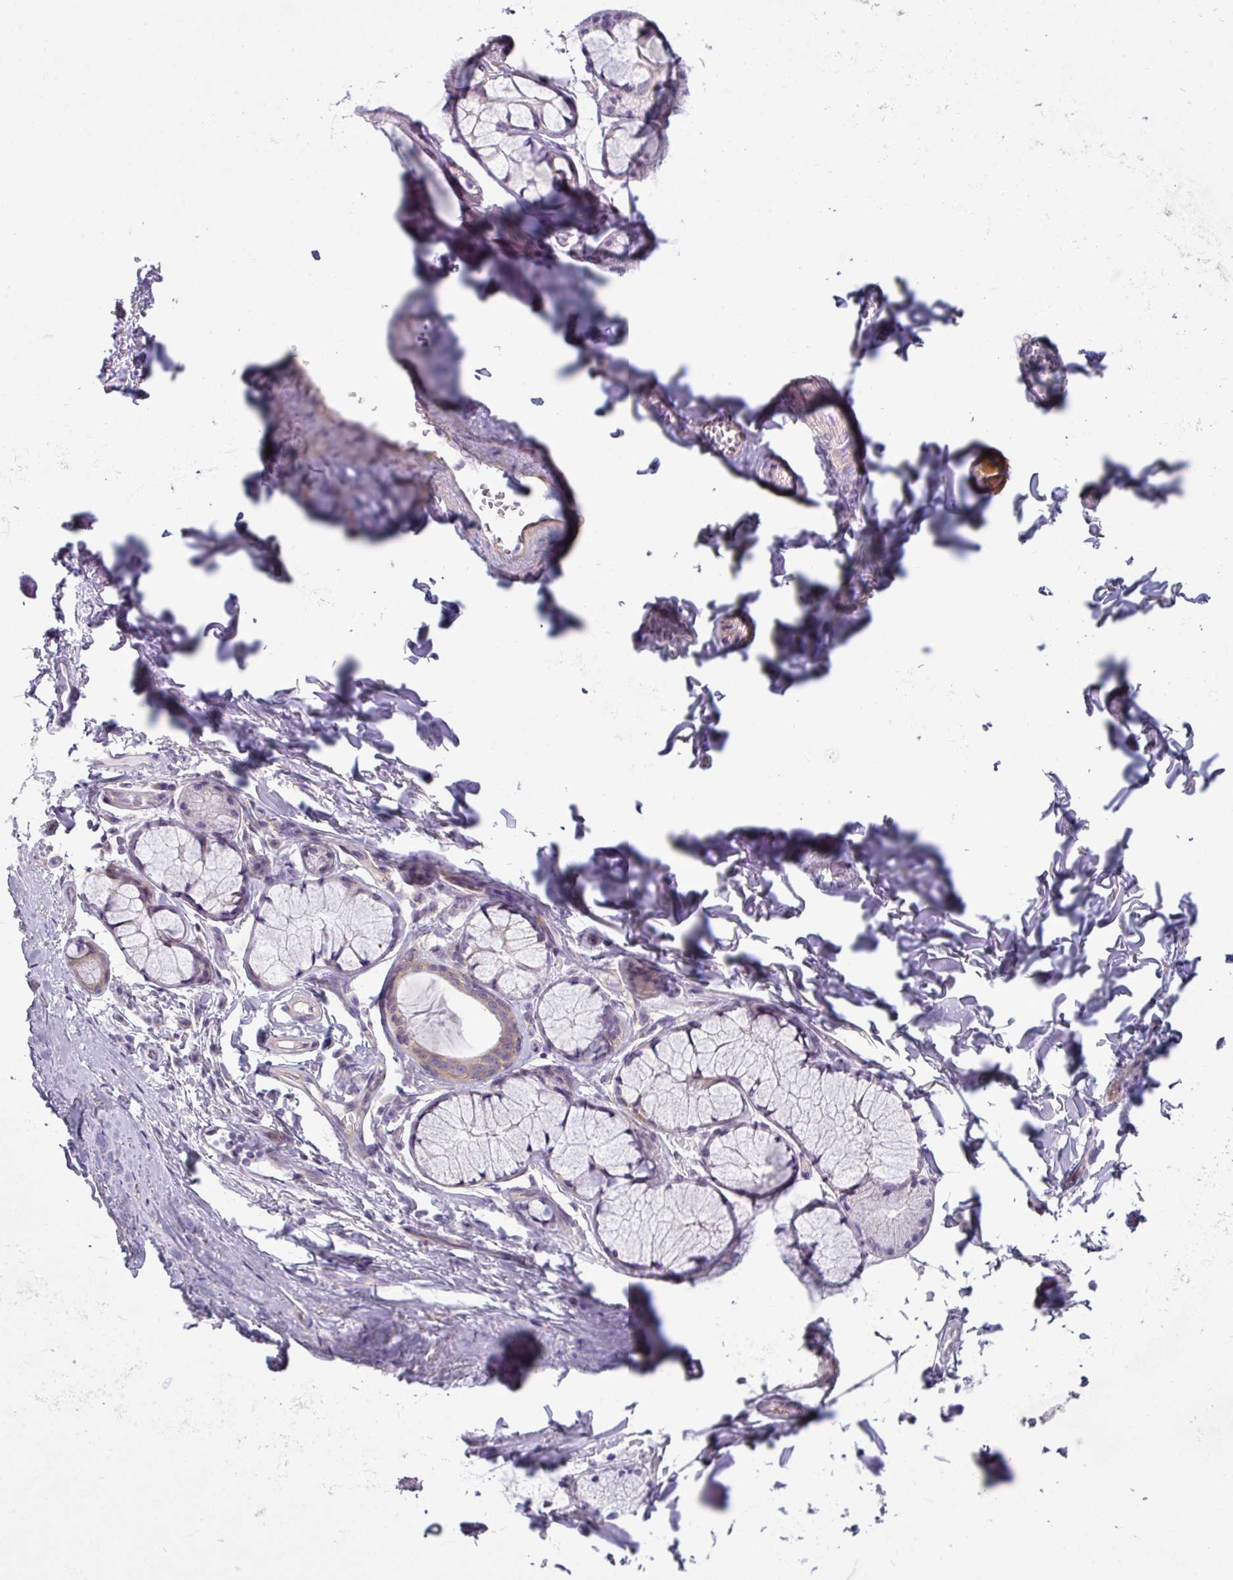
{"staining": {"intensity": "negative", "quantity": "none", "location": "none"}, "tissue": "adipose tissue", "cell_type": "Adipocytes", "image_type": "normal", "snomed": [{"axis": "morphology", "description": "Normal tissue, NOS"}, {"axis": "topography", "description": "Bronchus"}], "caption": "A photomicrograph of adipose tissue stained for a protein exhibits no brown staining in adipocytes. The staining is performed using DAB brown chromogen with nuclei counter-stained in using hematoxylin.", "gene": "CAMK2A", "patient": {"sex": "male", "age": 70}}